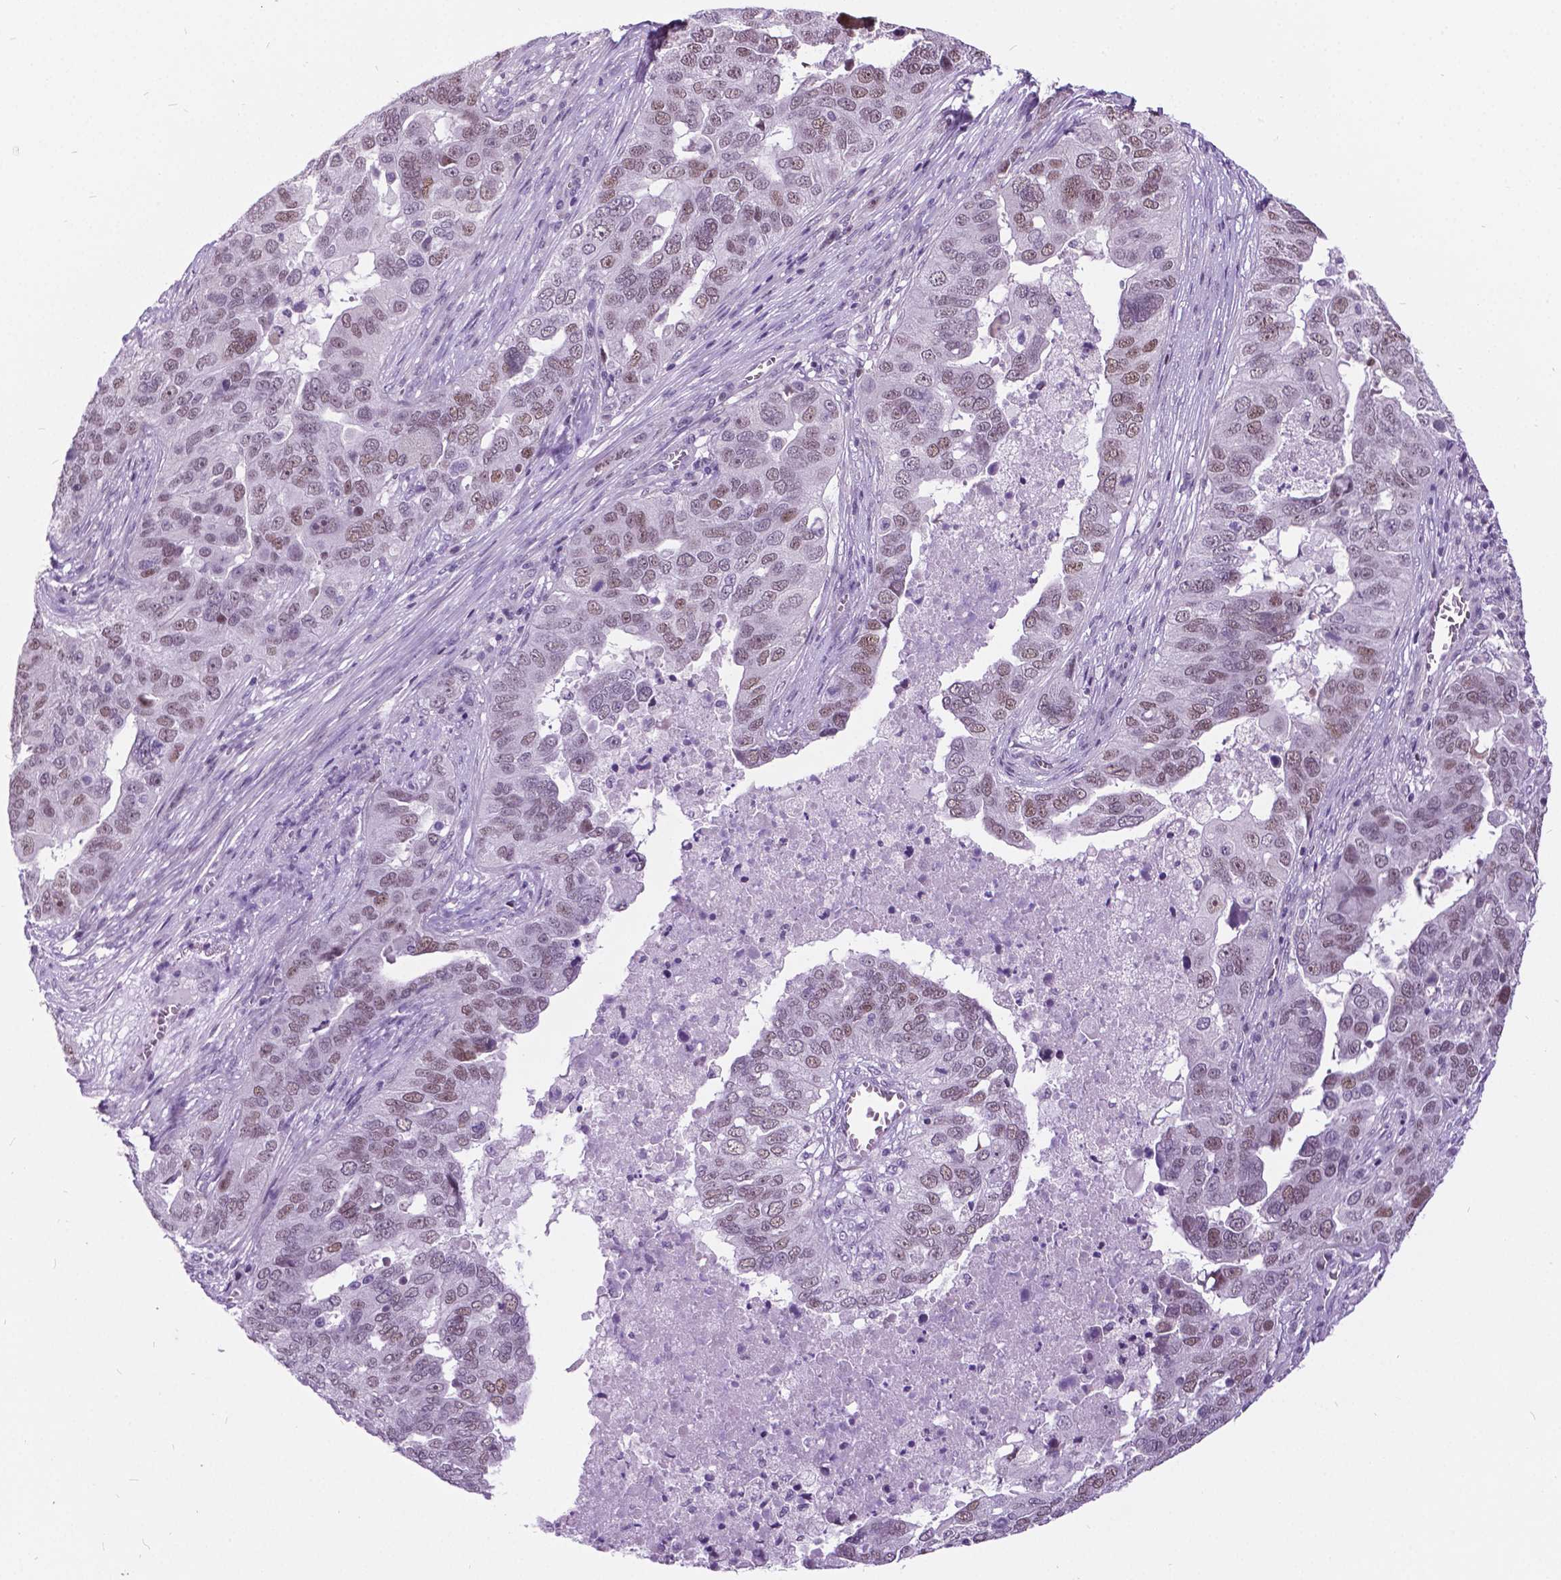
{"staining": {"intensity": "weak", "quantity": "<25%", "location": "nuclear"}, "tissue": "ovarian cancer", "cell_type": "Tumor cells", "image_type": "cancer", "snomed": [{"axis": "morphology", "description": "Carcinoma, endometroid"}, {"axis": "topography", "description": "Soft tissue"}, {"axis": "topography", "description": "Ovary"}], "caption": "Histopathology image shows no significant protein staining in tumor cells of ovarian endometroid carcinoma. (DAB (3,3'-diaminobenzidine) immunohistochemistry with hematoxylin counter stain).", "gene": "DPF3", "patient": {"sex": "female", "age": 52}}